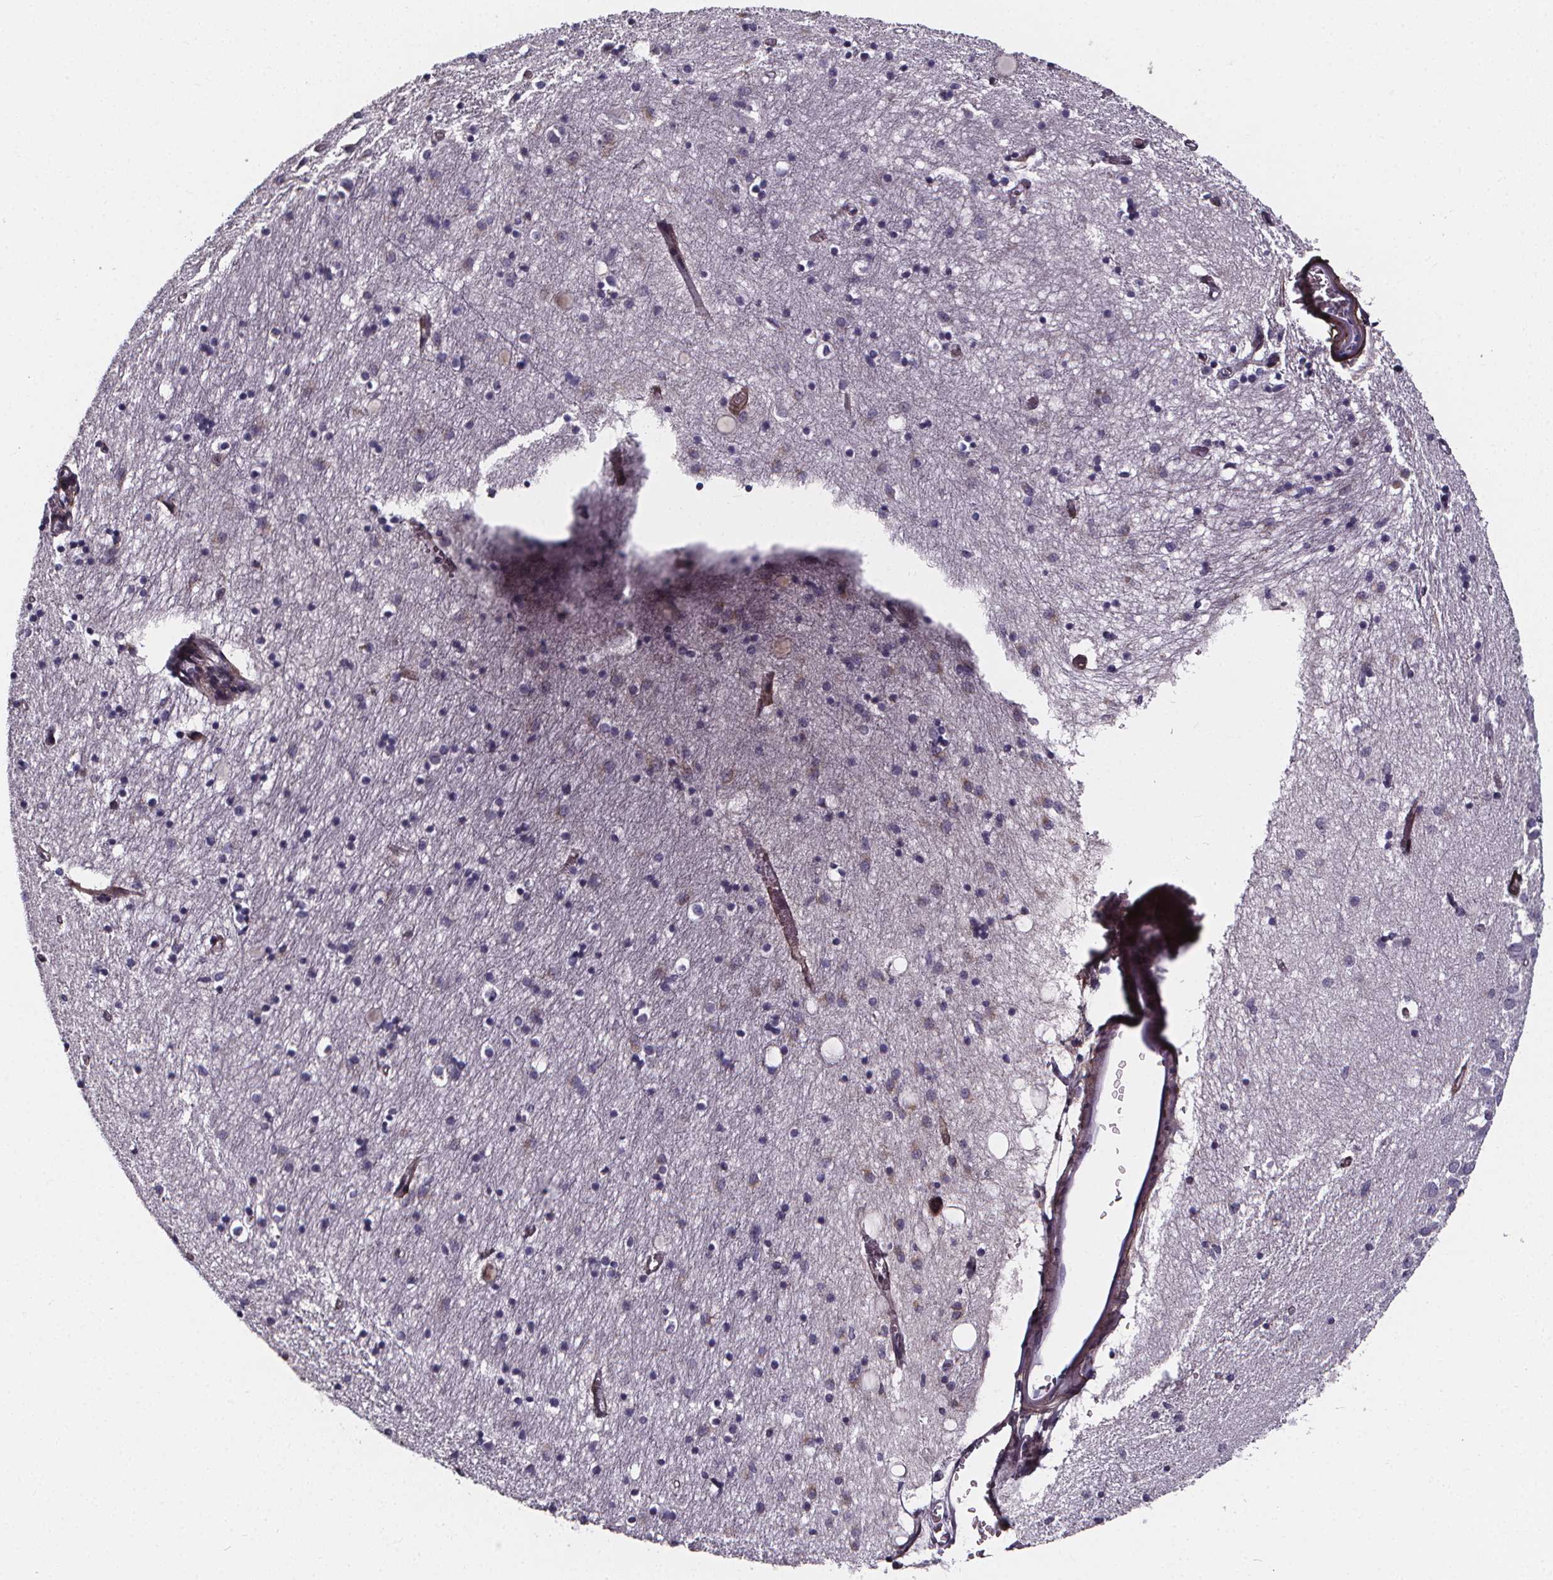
{"staining": {"intensity": "negative", "quantity": "none", "location": "none"}, "tissue": "hippocampus", "cell_type": "Glial cells", "image_type": "normal", "snomed": [{"axis": "morphology", "description": "Normal tissue, NOS"}, {"axis": "topography", "description": "Lateral ventricle wall"}, {"axis": "topography", "description": "Hippocampus"}], "caption": "Human hippocampus stained for a protein using immunohistochemistry exhibits no expression in glial cells.", "gene": "AEBP1", "patient": {"sex": "female", "age": 63}}